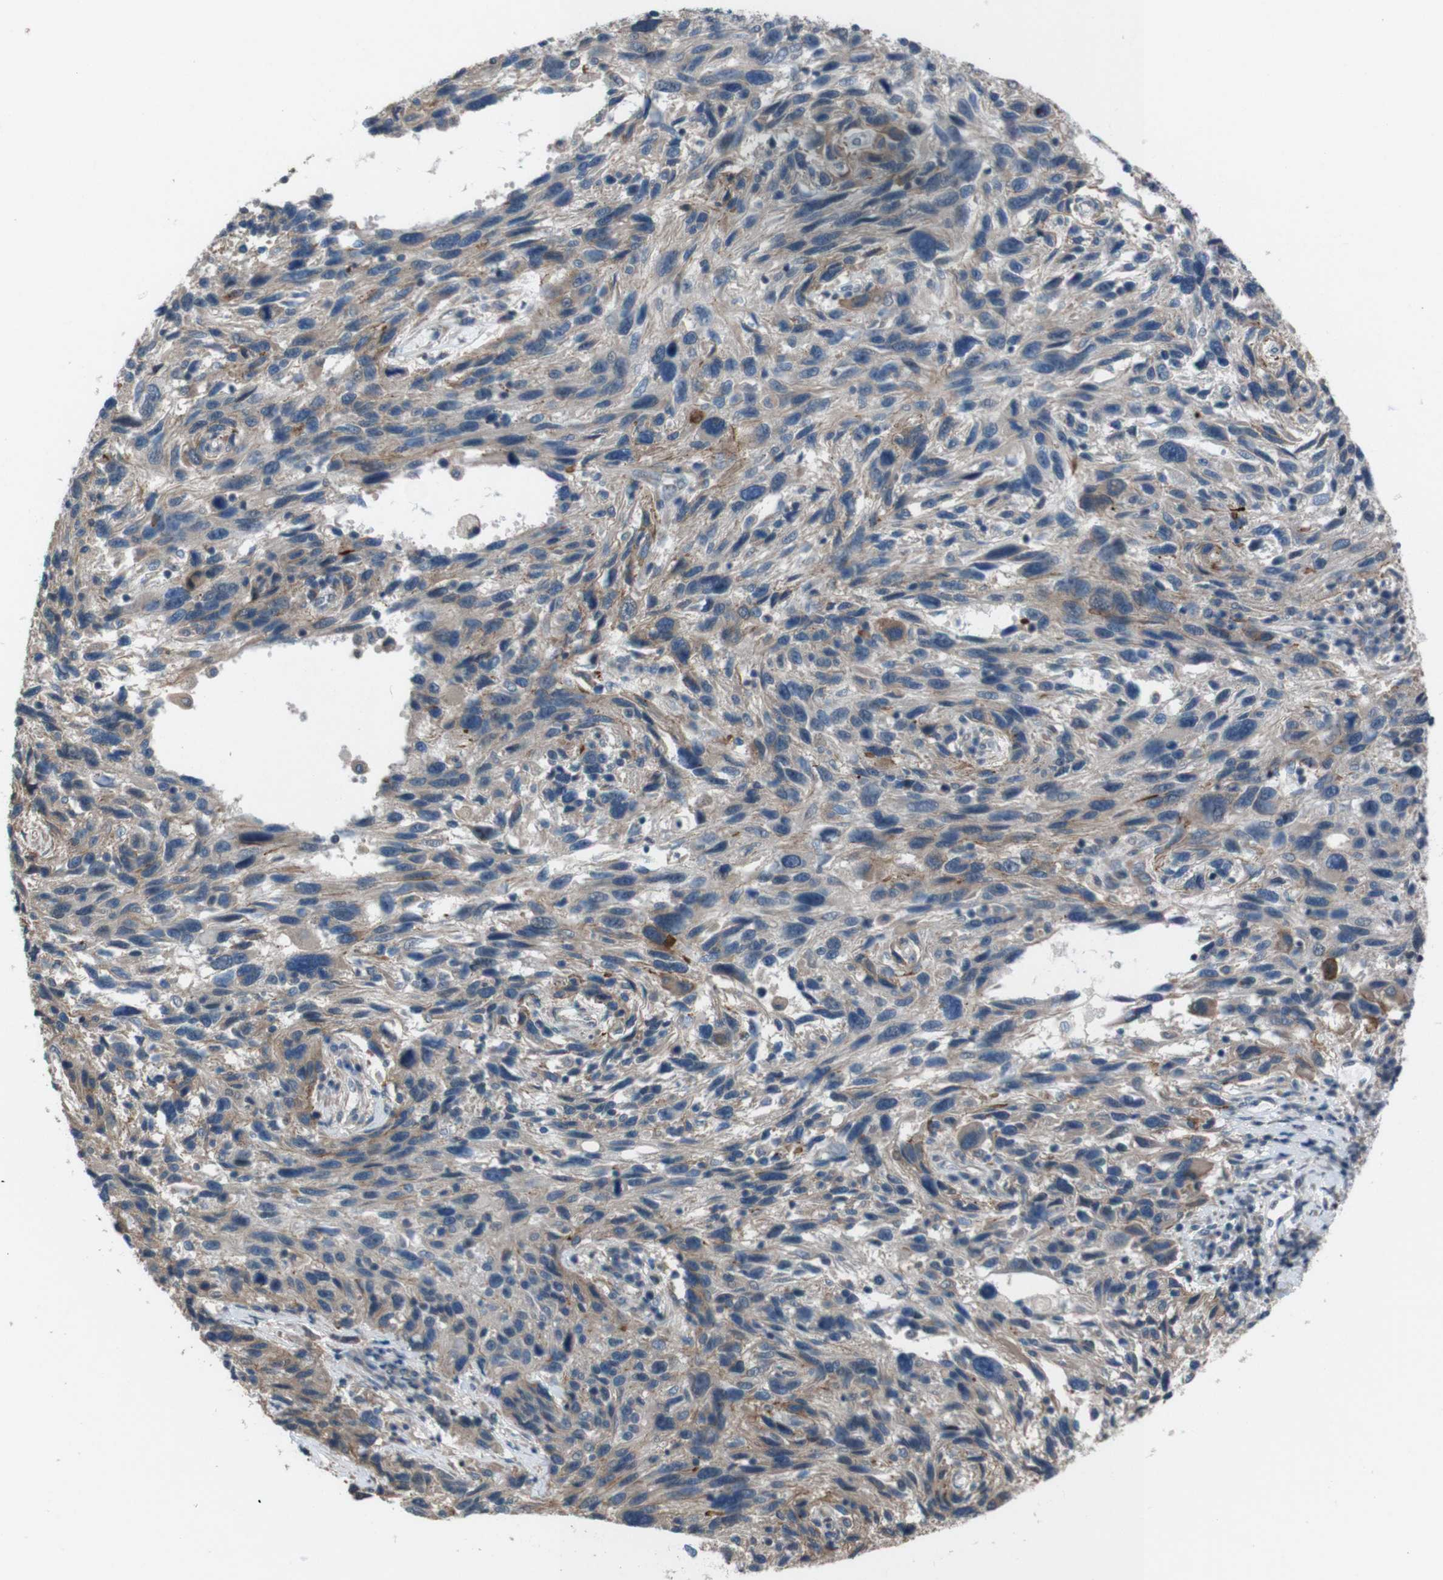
{"staining": {"intensity": "weak", "quantity": ">75%", "location": "cytoplasmic/membranous"}, "tissue": "melanoma", "cell_type": "Tumor cells", "image_type": "cancer", "snomed": [{"axis": "morphology", "description": "Malignant melanoma, NOS"}, {"axis": "topography", "description": "Skin"}], "caption": "Tumor cells exhibit low levels of weak cytoplasmic/membranous positivity in approximately >75% of cells in melanoma. The staining was performed using DAB to visualize the protein expression in brown, while the nuclei were stained in blue with hematoxylin (Magnification: 20x).", "gene": "NAALADL2", "patient": {"sex": "male", "age": 53}}